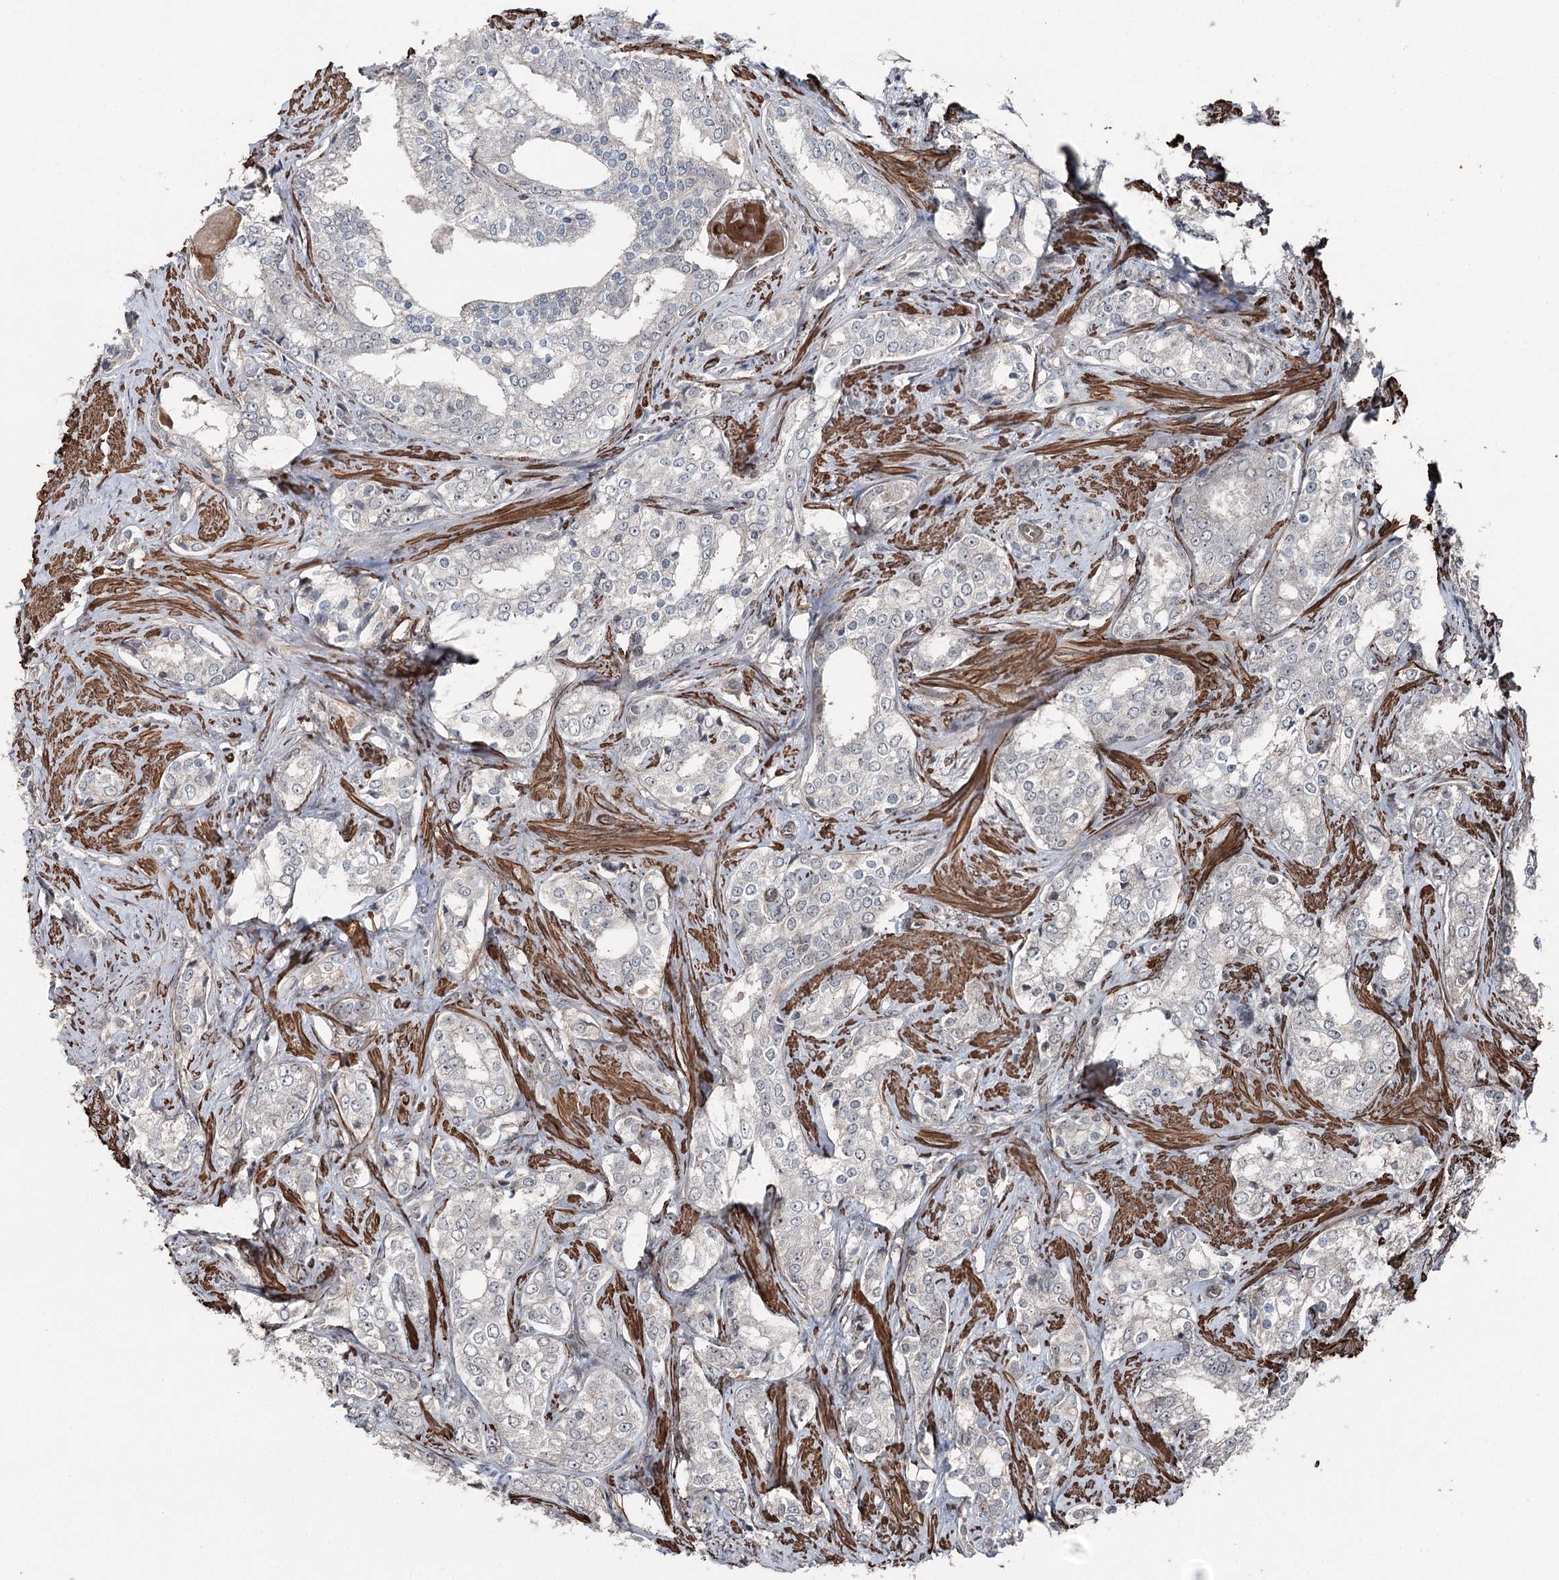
{"staining": {"intensity": "negative", "quantity": "none", "location": "none"}, "tissue": "prostate cancer", "cell_type": "Tumor cells", "image_type": "cancer", "snomed": [{"axis": "morphology", "description": "Adenocarcinoma, High grade"}, {"axis": "topography", "description": "Prostate"}], "caption": "Tumor cells are negative for brown protein staining in prostate high-grade adenocarcinoma.", "gene": "CCDC82", "patient": {"sex": "male", "age": 66}}